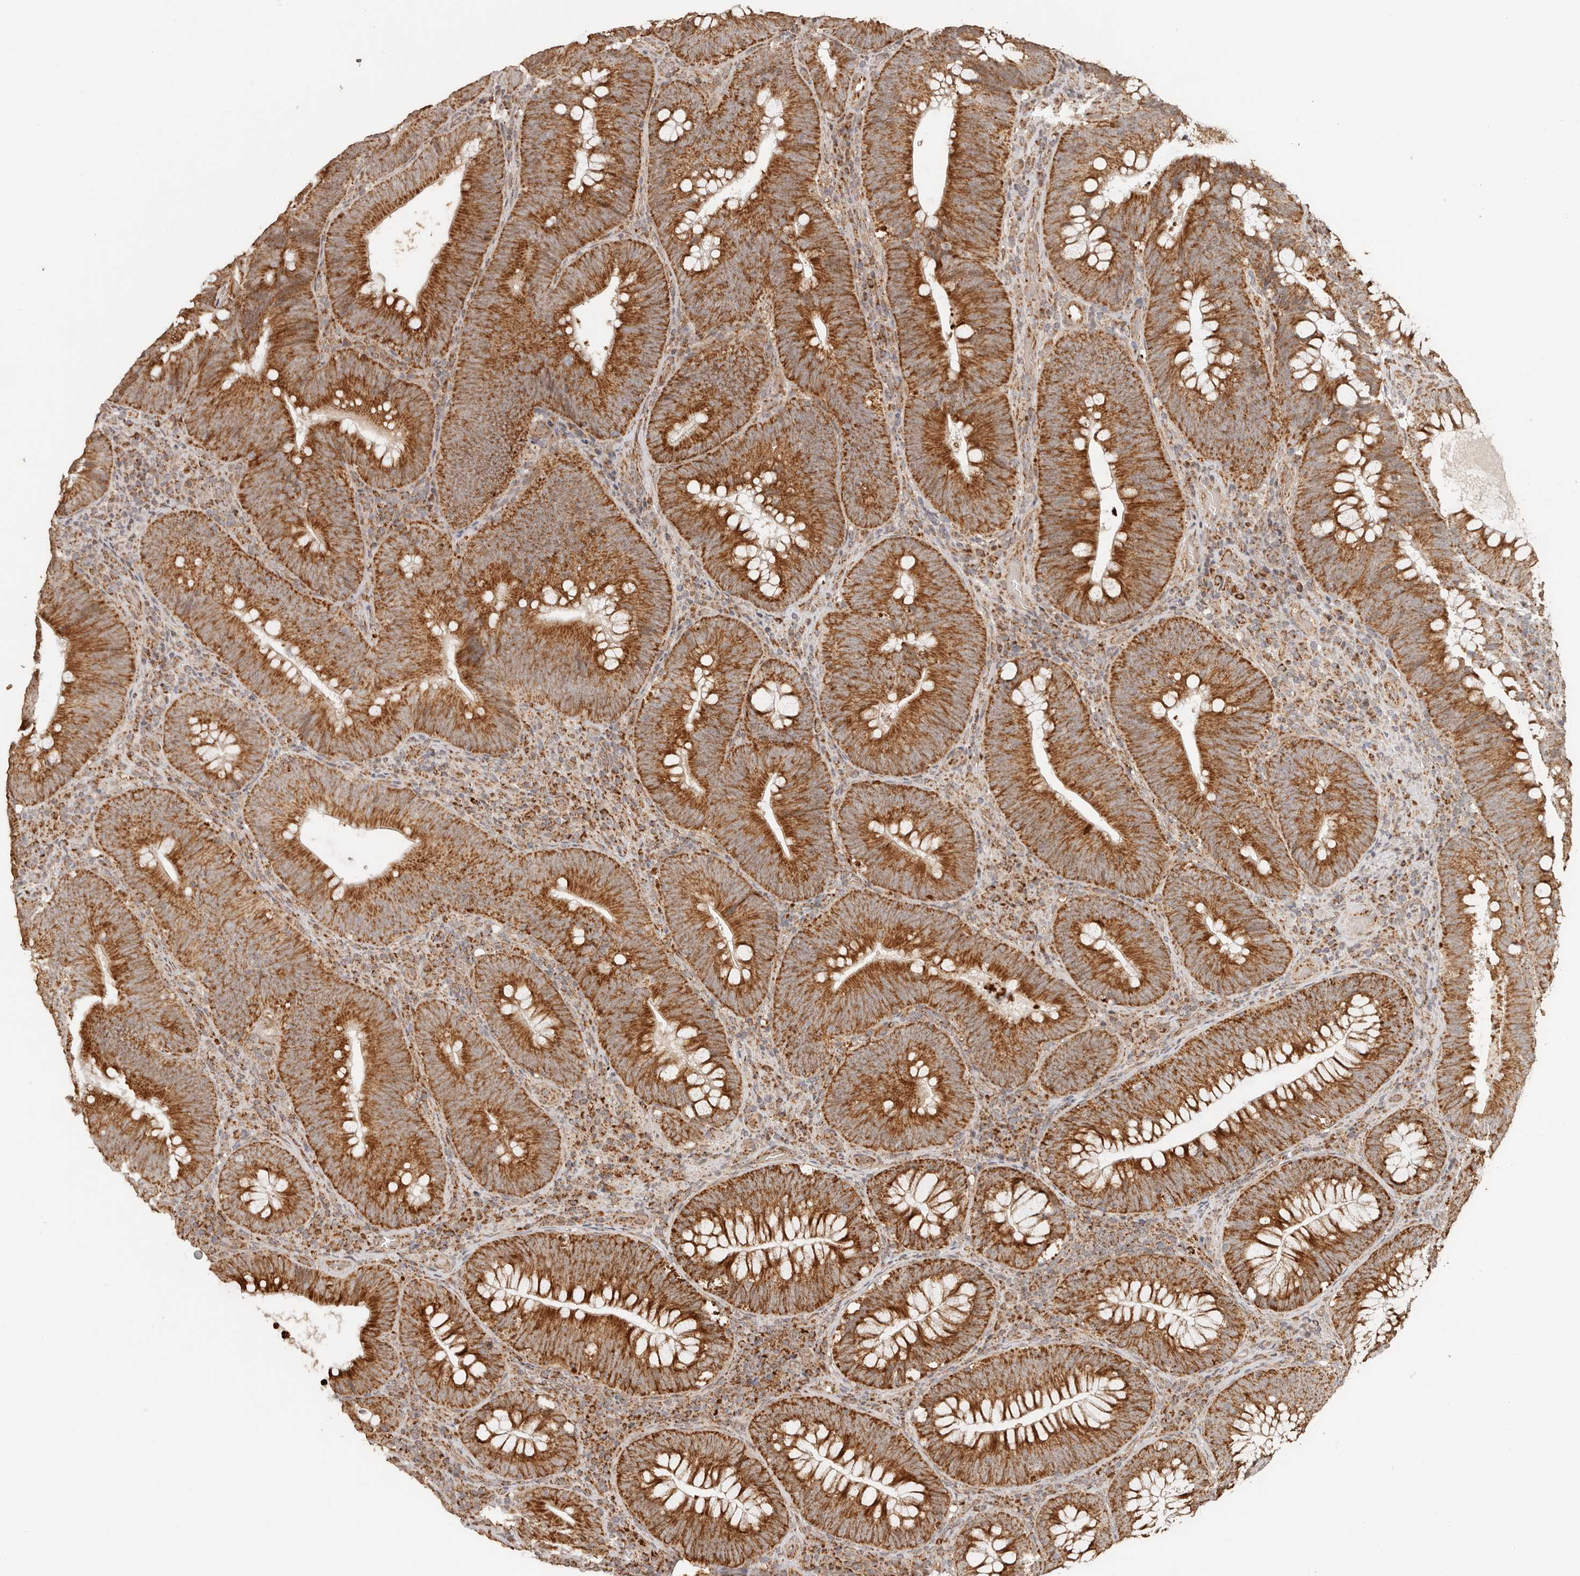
{"staining": {"intensity": "strong", "quantity": ">75%", "location": "cytoplasmic/membranous"}, "tissue": "colorectal cancer", "cell_type": "Tumor cells", "image_type": "cancer", "snomed": [{"axis": "morphology", "description": "Normal tissue, NOS"}, {"axis": "topography", "description": "Colon"}], "caption": "IHC of colorectal cancer demonstrates high levels of strong cytoplasmic/membranous positivity in about >75% of tumor cells.", "gene": "NDUFB11", "patient": {"sex": "female", "age": 82}}